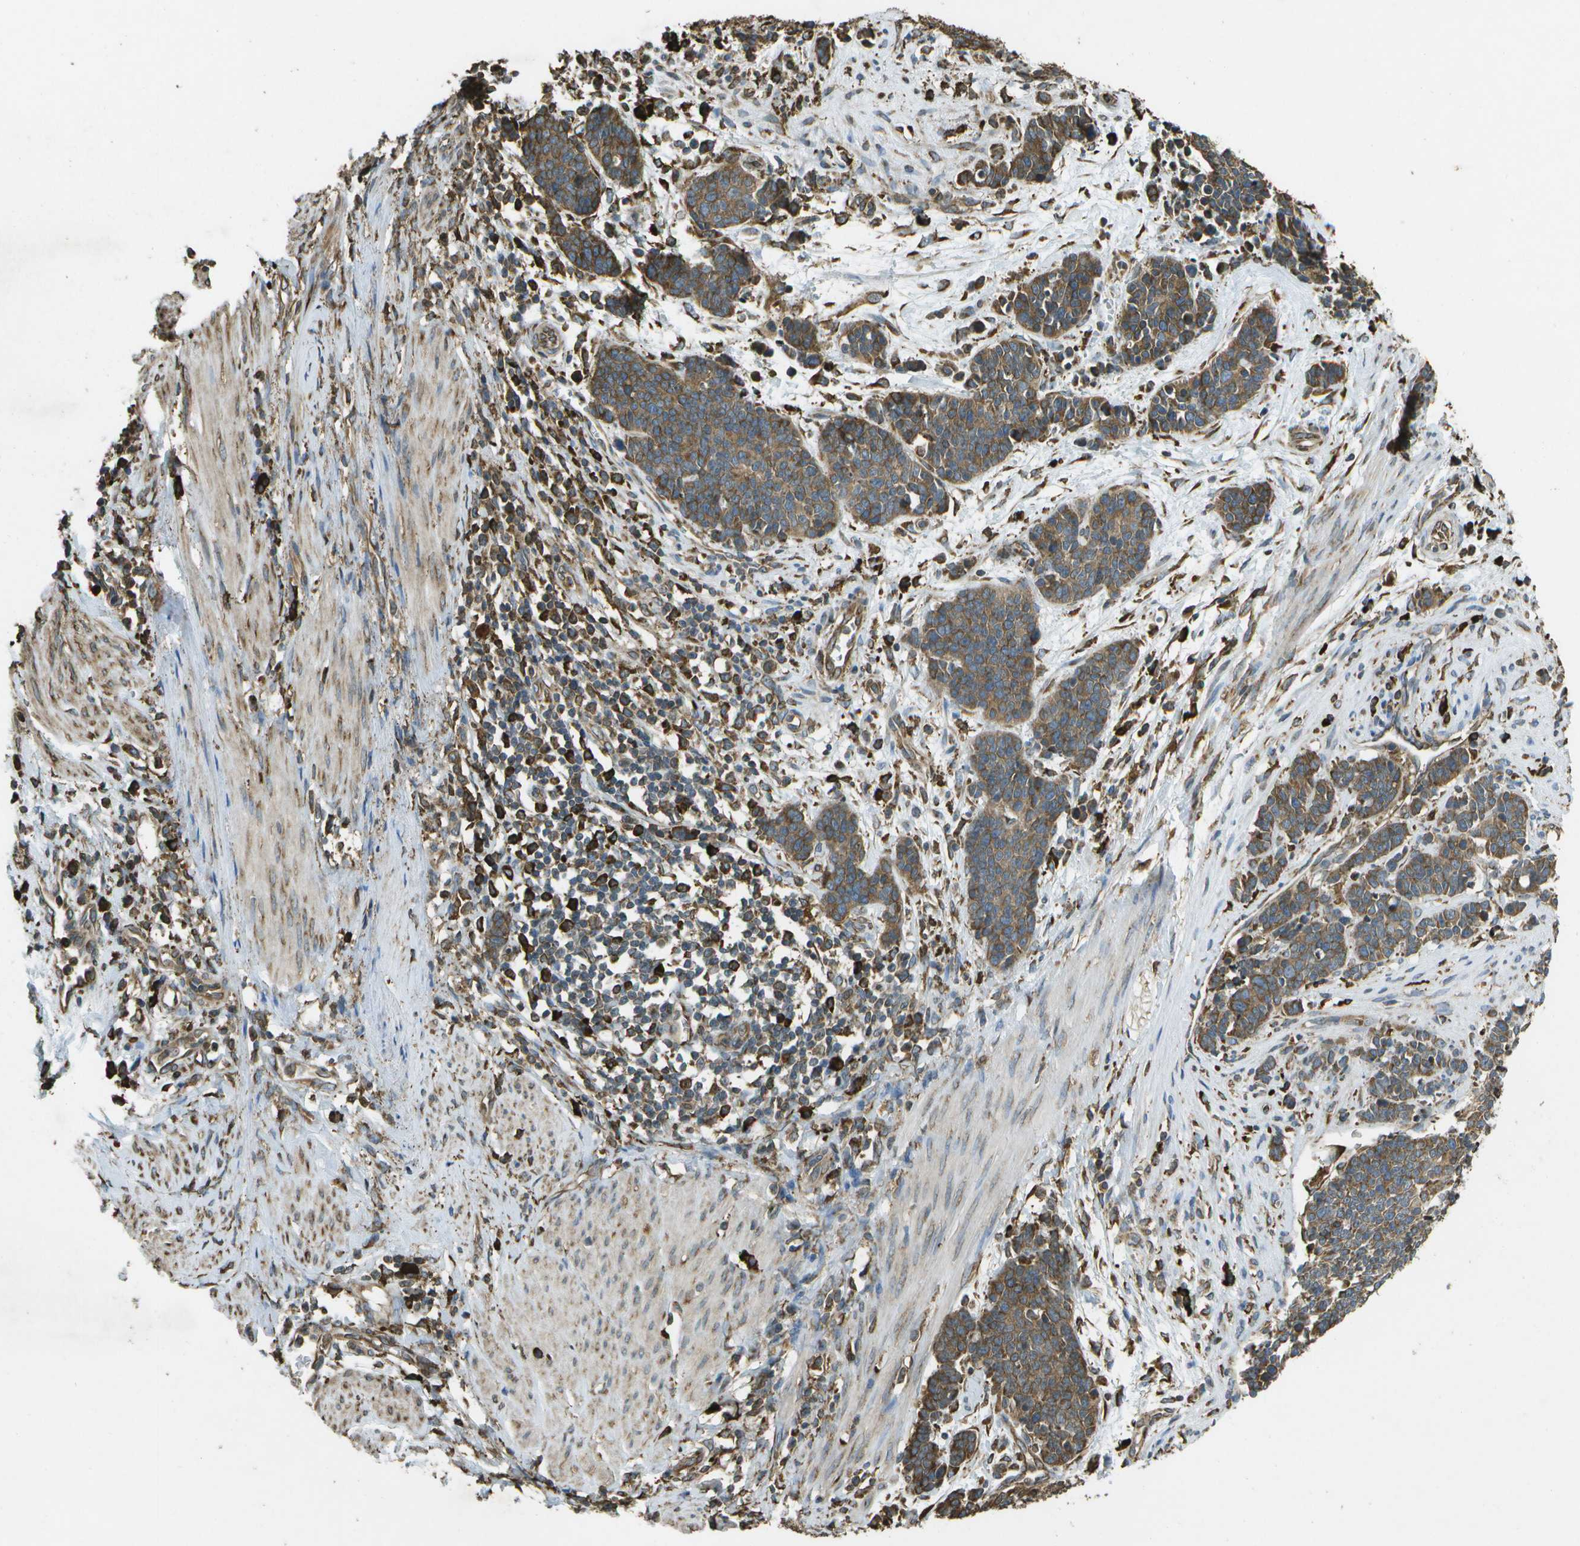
{"staining": {"intensity": "moderate", "quantity": ">75%", "location": "cytoplasmic/membranous"}, "tissue": "cervical cancer", "cell_type": "Tumor cells", "image_type": "cancer", "snomed": [{"axis": "morphology", "description": "Squamous cell carcinoma, NOS"}, {"axis": "topography", "description": "Cervix"}], "caption": "Cervical squamous cell carcinoma was stained to show a protein in brown. There is medium levels of moderate cytoplasmic/membranous expression in about >75% of tumor cells.", "gene": "PDIA4", "patient": {"sex": "female", "age": 35}}